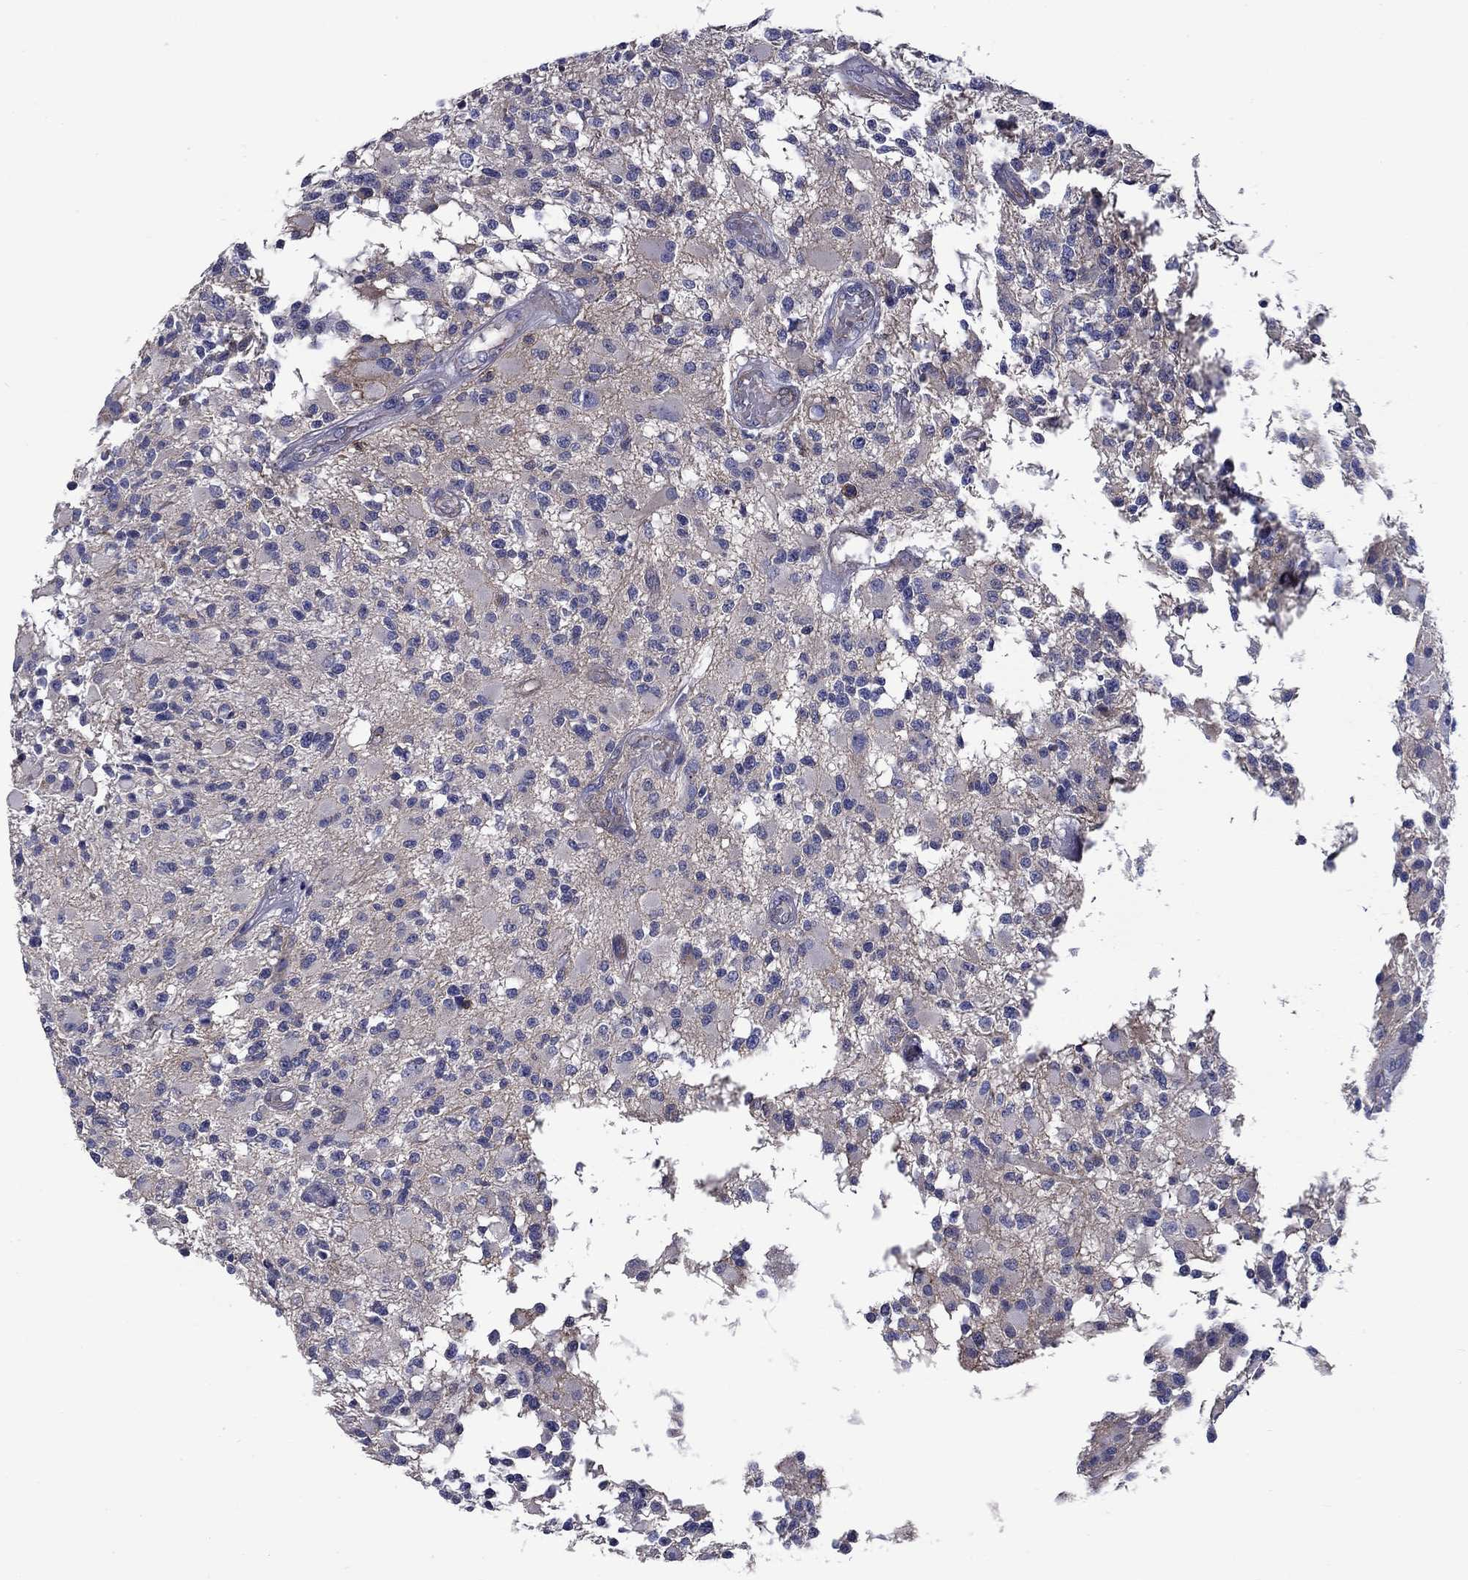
{"staining": {"intensity": "negative", "quantity": "none", "location": "none"}, "tissue": "glioma", "cell_type": "Tumor cells", "image_type": "cancer", "snomed": [{"axis": "morphology", "description": "Glioma, malignant, High grade"}, {"axis": "topography", "description": "Brain"}], "caption": "Protein analysis of malignant glioma (high-grade) reveals no significant staining in tumor cells.", "gene": "SIT1", "patient": {"sex": "female", "age": 63}}